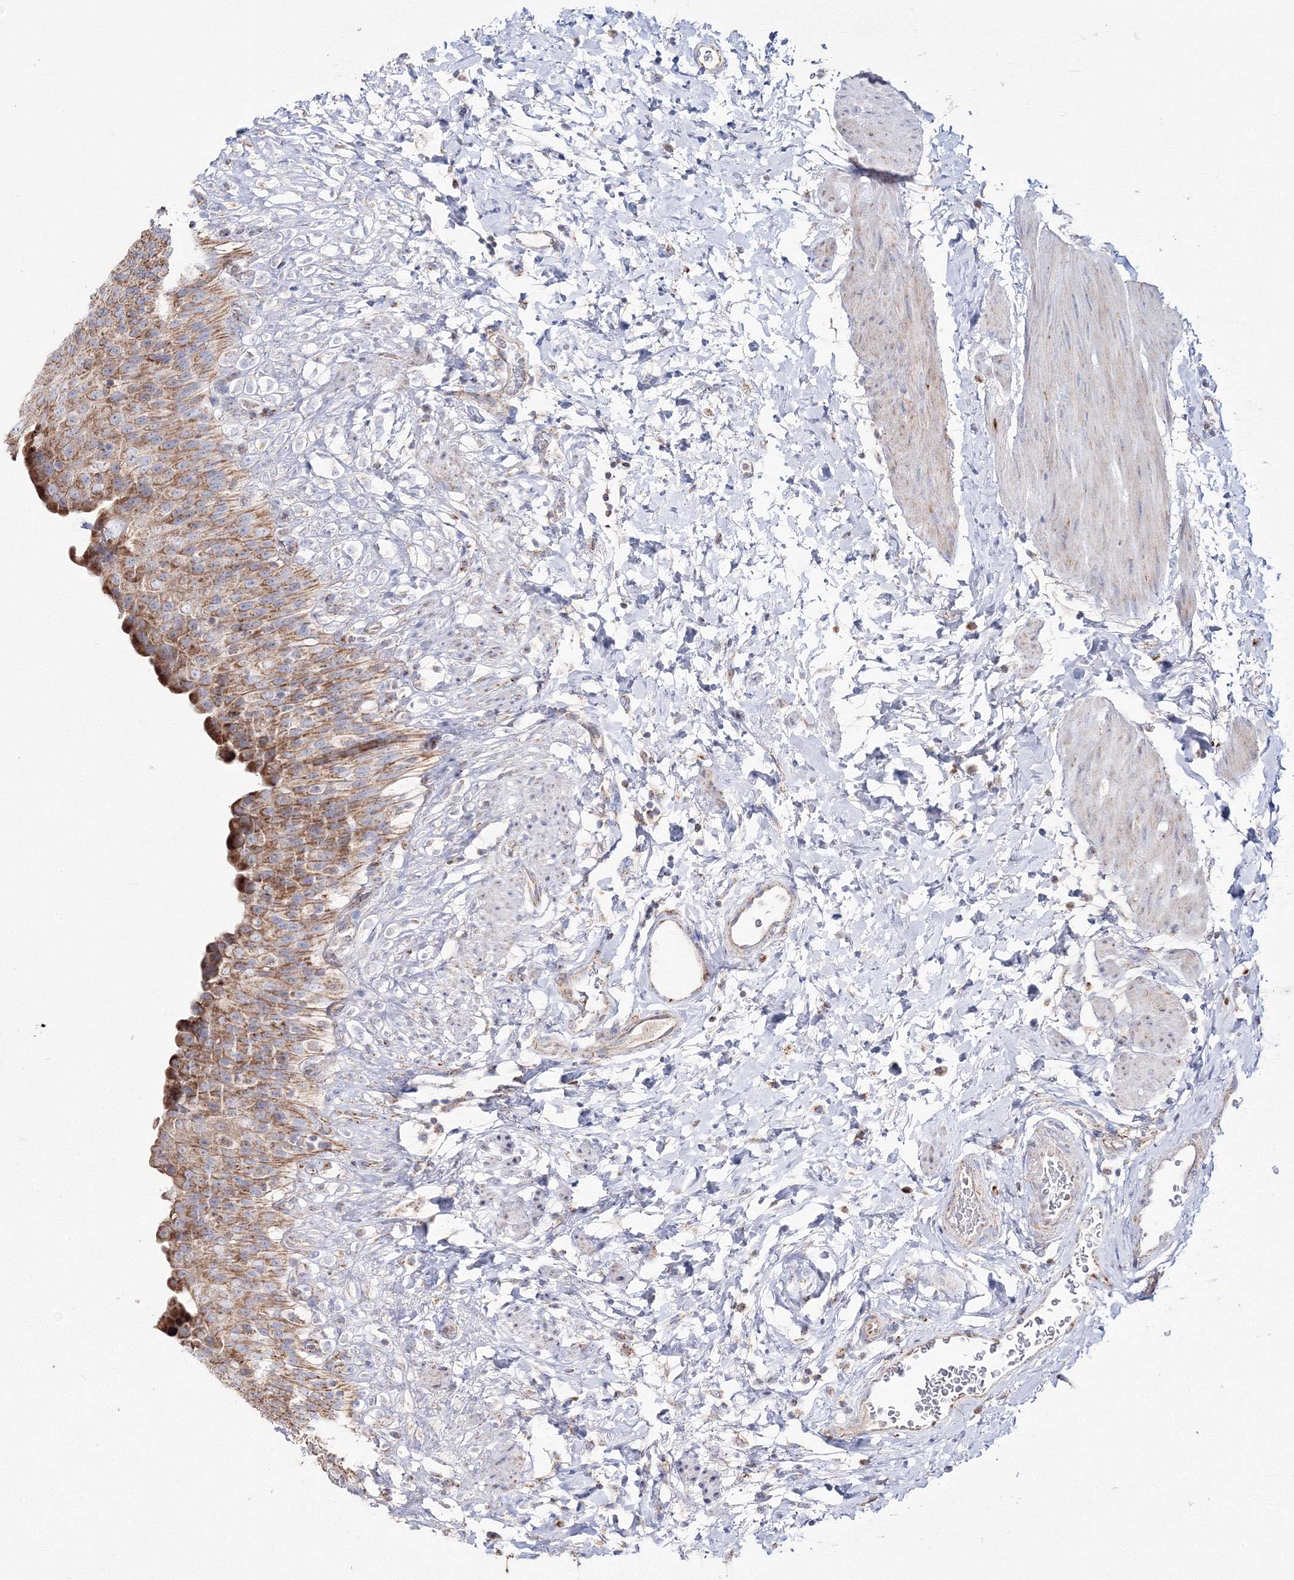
{"staining": {"intensity": "moderate", "quantity": ">75%", "location": "cytoplasmic/membranous"}, "tissue": "urinary bladder", "cell_type": "Urothelial cells", "image_type": "normal", "snomed": [{"axis": "morphology", "description": "Normal tissue, NOS"}, {"axis": "topography", "description": "Urinary bladder"}], "caption": "A brown stain shows moderate cytoplasmic/membranous positivity of a protein in urothelial cells of unremarkable urinary bladder. The staining is performed using DAB brown chromogen to label protein expression. The nuclei are counter-stained blue using hematoxylin.", "gene": "IGSF9", "patient": {"sex": "female", "age": 79}}